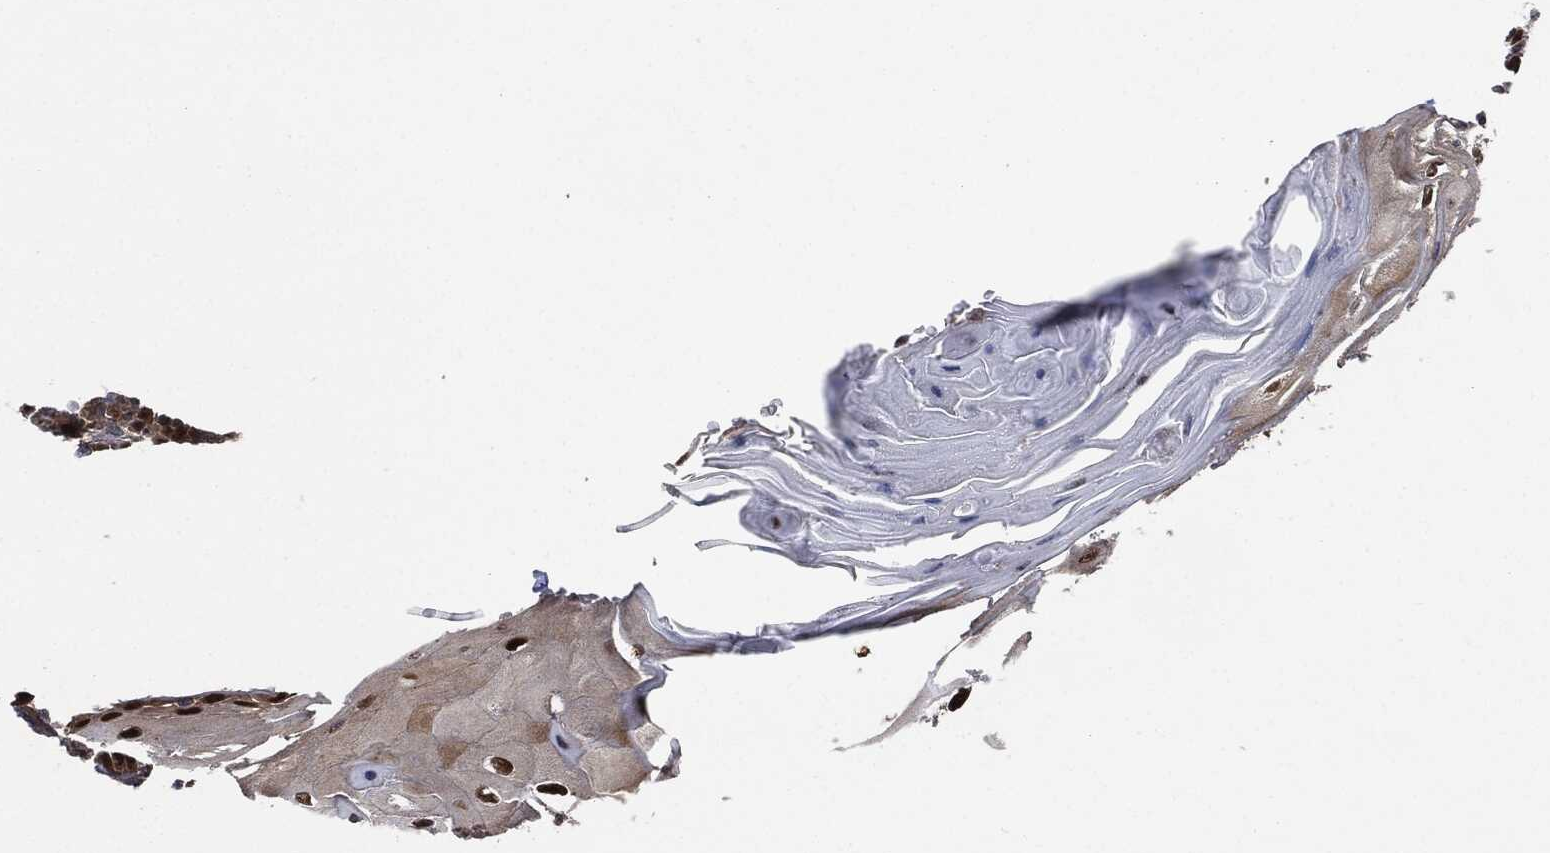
{"staining": {"intensity": "strong", "quantity": "25%-75%", "location": "nuclear"}, "tissue": "head and neck cancer", "cell_type": "Tumor cells", "image_type": "cancer", "snomed": [{"axis": "morphology", "description": "Normal tissue, NOS"}, {"axis": "morphology", "description": "Squamous cell carcinoma, NOS"}, {"axis": "topography", "description": "Oral tissue"}, {"axis": "topography", "description": "Head-Neck"}], "caption": "Tumor cells demonstrate high levels of strong nuclear positivity in approximately 25%-75% of cells in head and neck squamous cell carcinoma.", "gene": "DCTN1", "patient": {"sex": "male", "age": 52}}